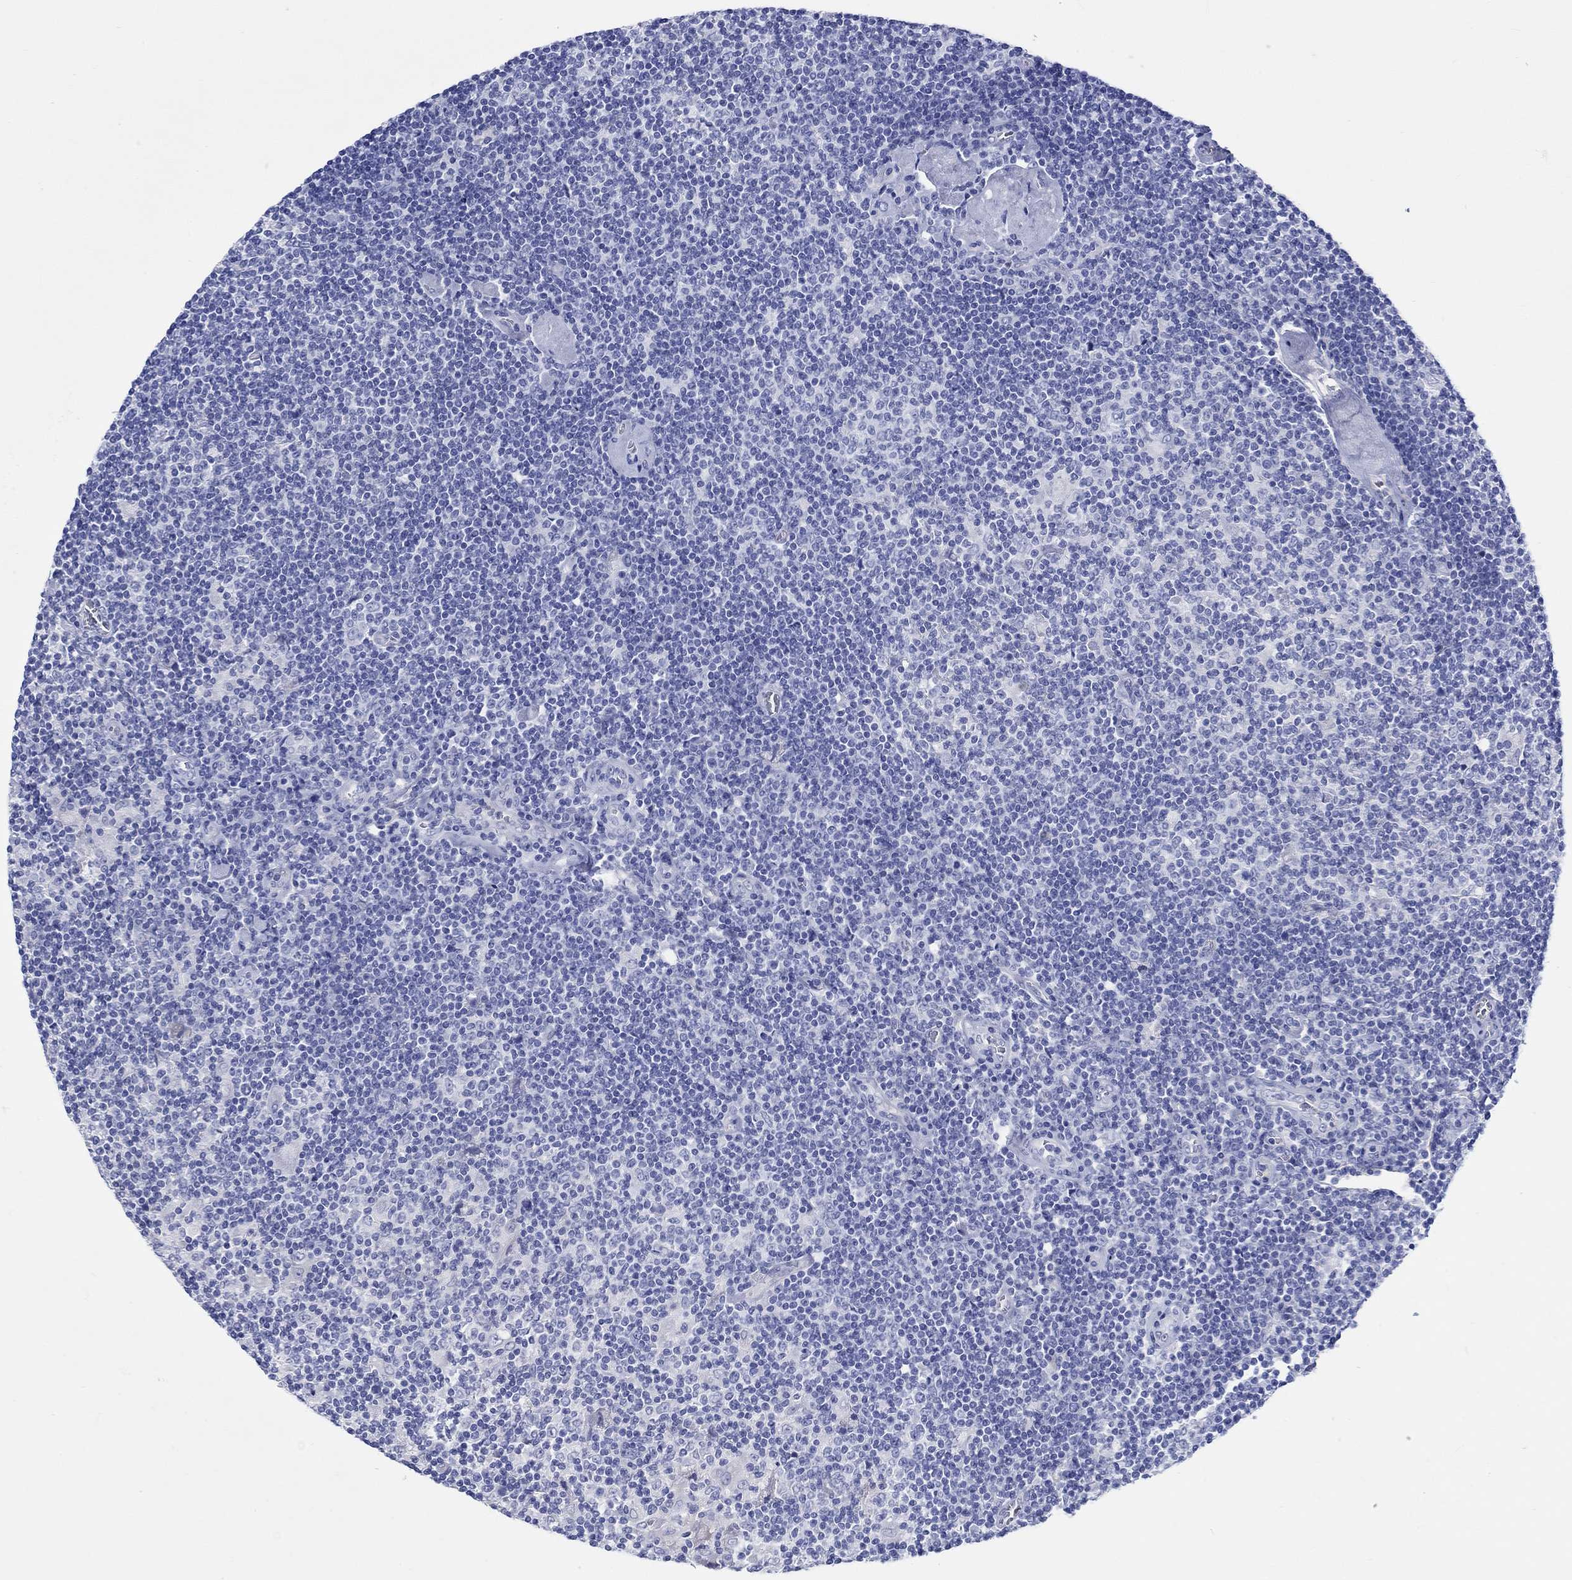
{"staining": {"intensity": "negative", "quantity": "none", "location": "none"}, "tissue": "lymphoma", "cell_type": "Tumor cells", "image_type": "cancer", "snomed": [{"axis": "morphology", "description": "Hodgkin's disease, NOS"}, {"axis": "topography", "description": "Lymph node"}], "caption": "Immunohistochemical staining of Hodgkin's disease exhibits no significant positivity in tumor cells.", "gene": "CDY2B", "patient": {"sex": "male", "age": 40}}